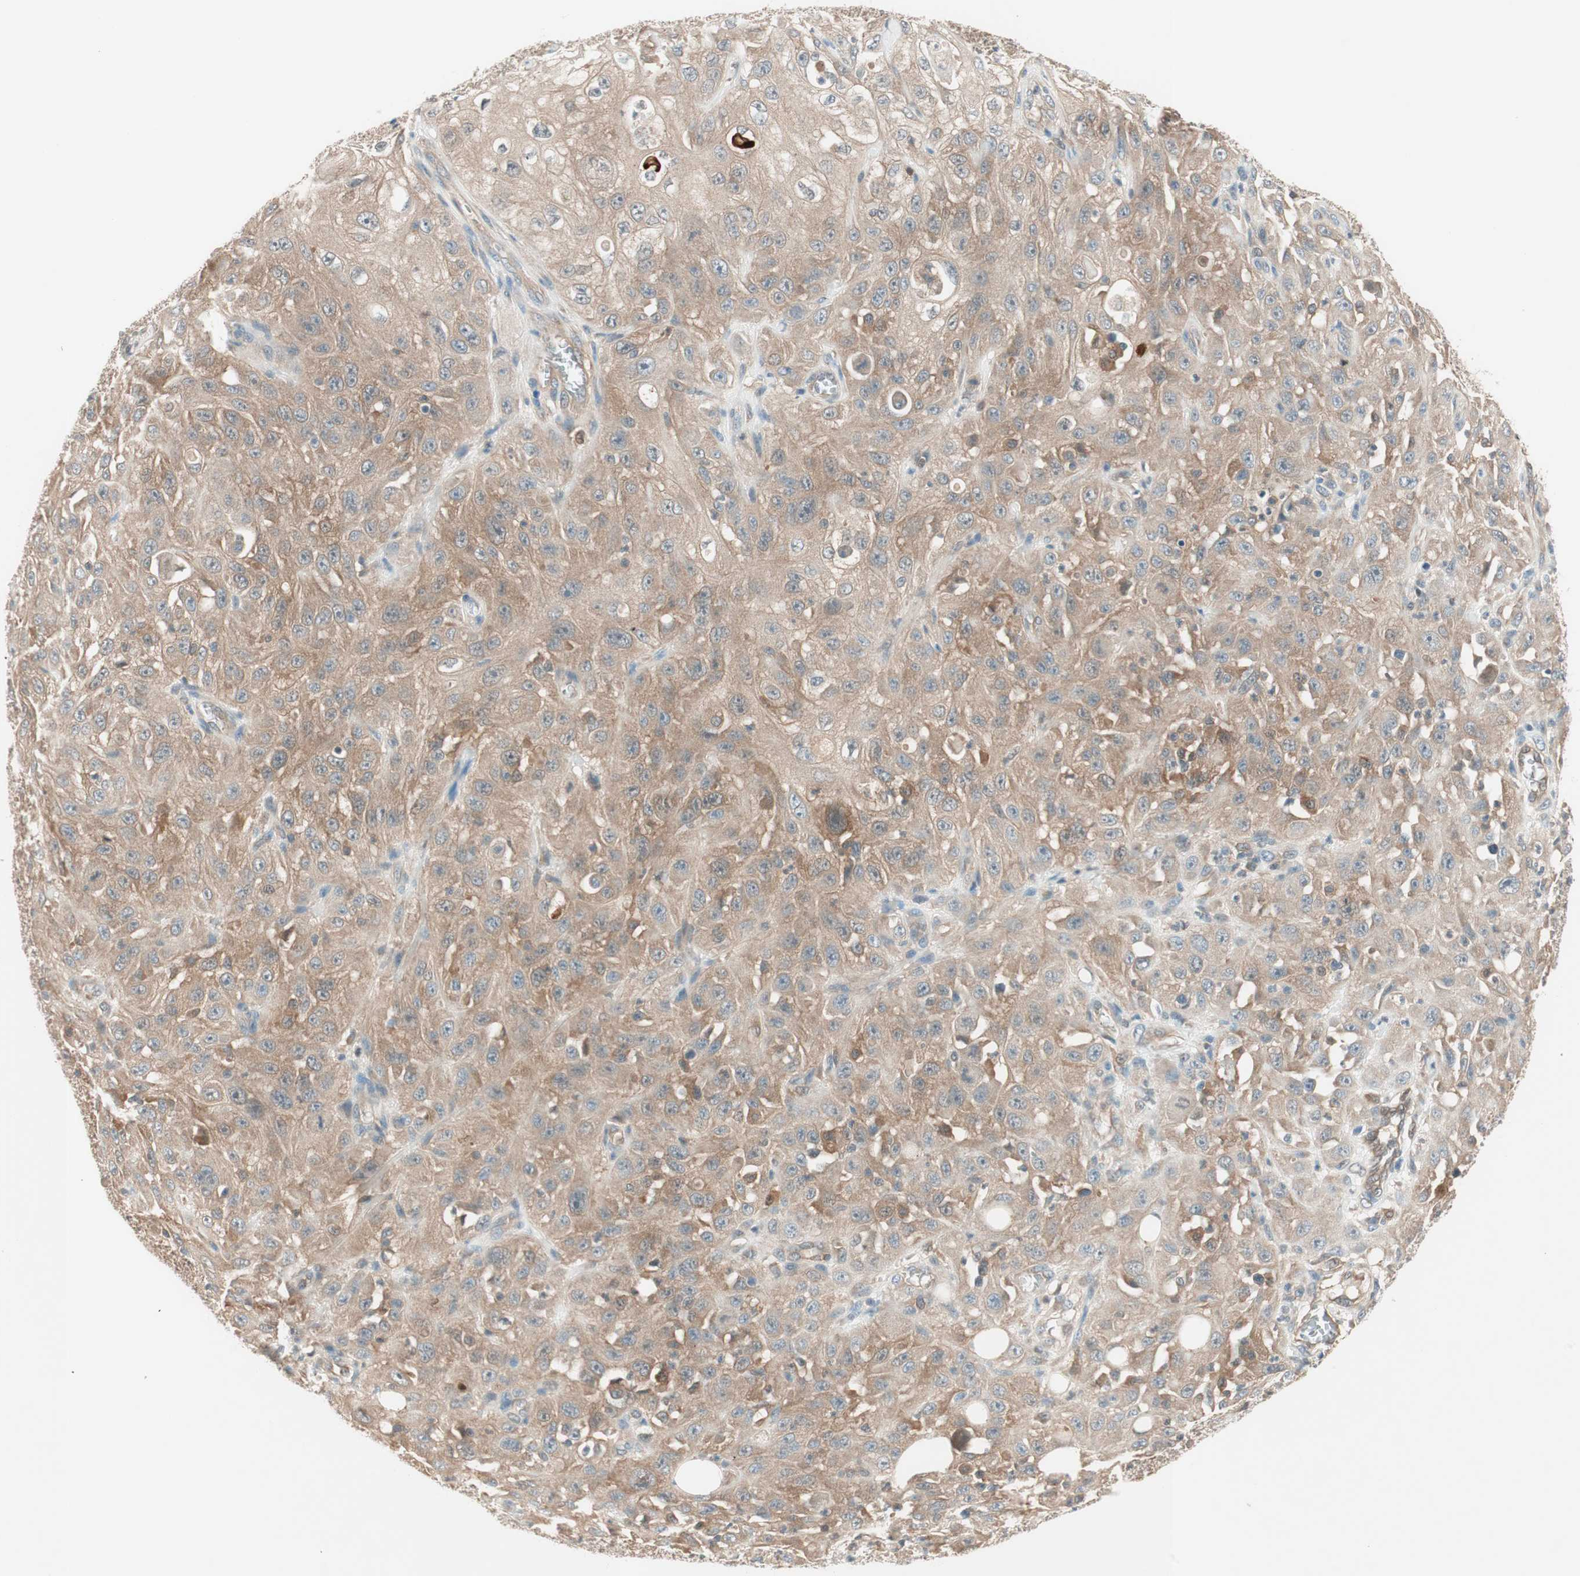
{"staining": {"intensity": "moderate", "quantity": ">75%", "location": "cytoplasmic/membranous"}, "tissue": "skin cancer", "cell_type": "Tumor cells", "image_type": "cancer", "snomed": [{"axis": "morphology", "description": "Squamous cell carcinoma, NOS"}, {"axis": "morphology", "description": "Squamous cell carcinoma, metastatic, NOS"}, {"axis": "topography", "description": "Skin"}, {"axis": "topography", "description": "Lymph node"}], "caption": "Metastatic squamous cell carcinoma (skin) was stained to show a protein in brown. There is medium levels of moderate cytoplasmic/membranous positivity in about >75% of tumor cells.", "gene": "GALT", "patient": {"sex": "male", "age": 75}}